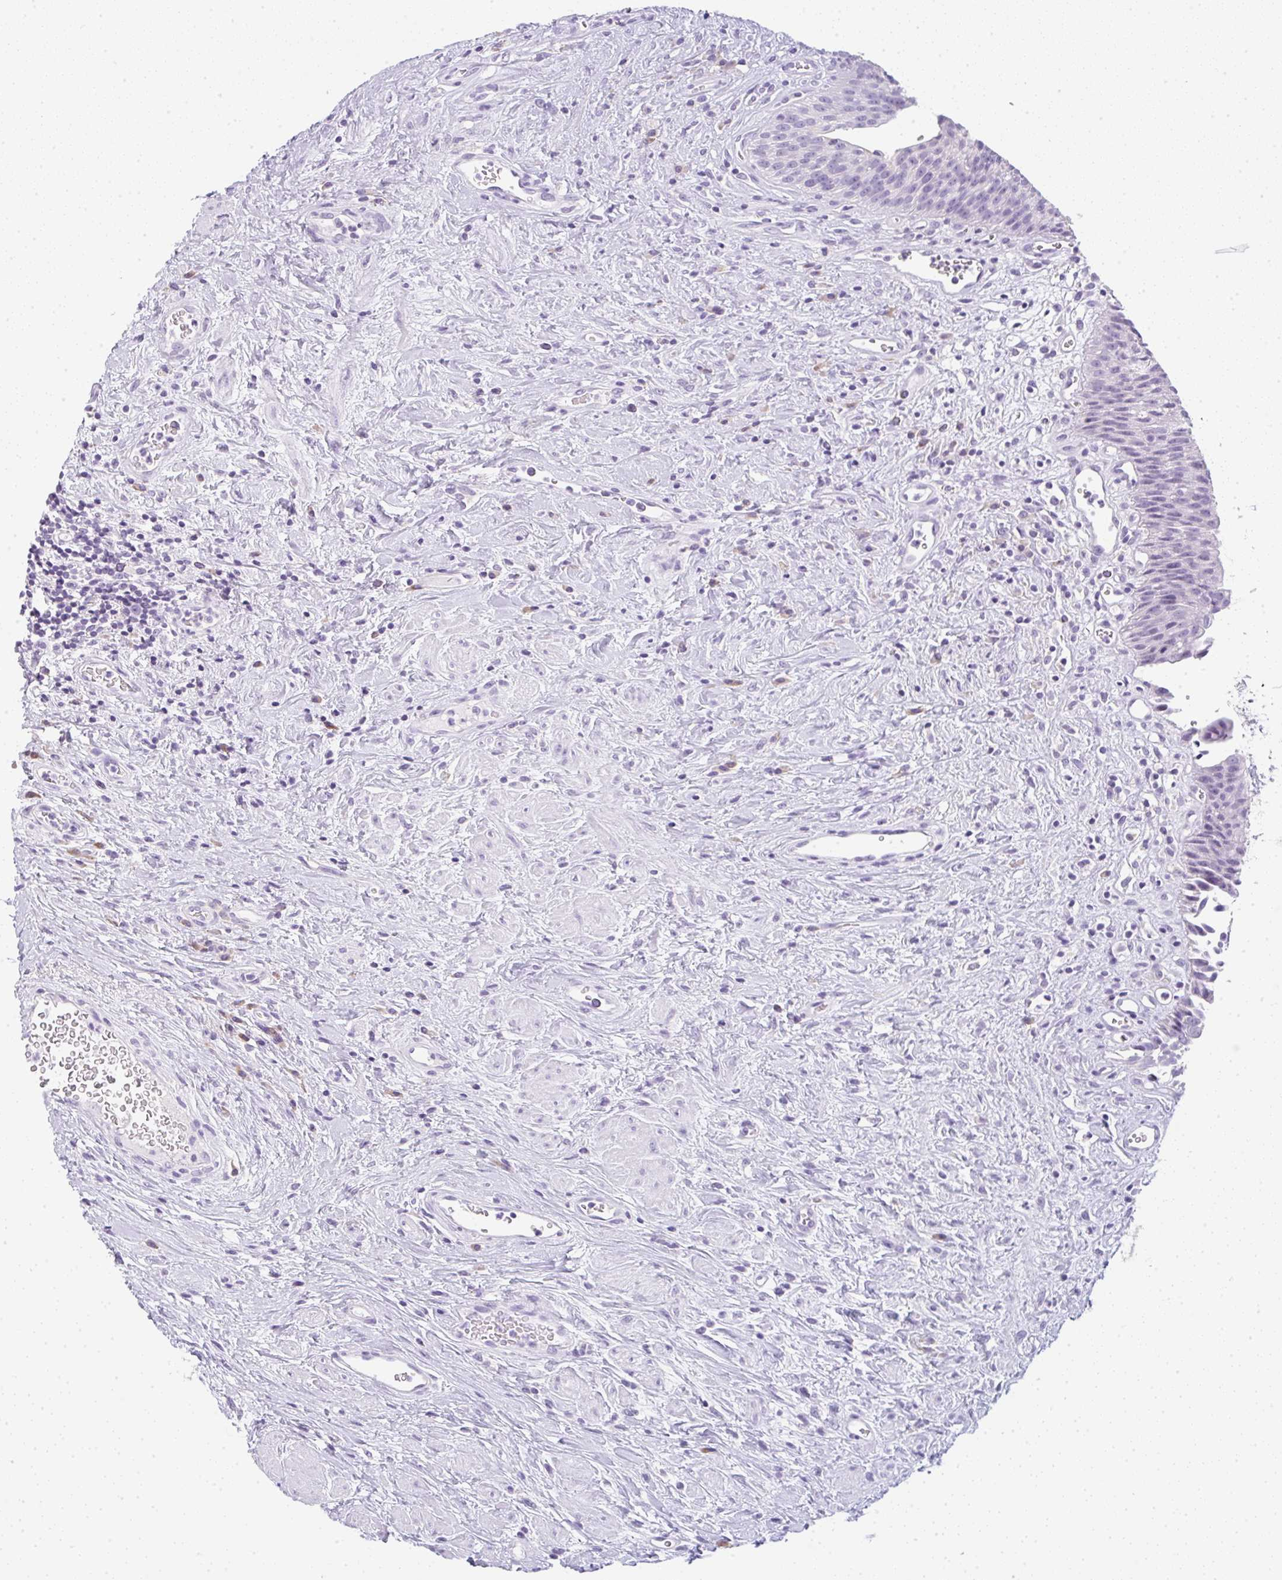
{"staining": {"intensity": "negative", "quantity": "none", "location": "none"}, "tissue": "urinary bladder", "cell_type": "Urothelial cells", "image_type": "normal", "snomed": [{"axis": "morphology", "description": "Normal tissue, NOS"}, {"axis": "topography", "description": "Urinary bladder"}], "caption": "IHC of normal urinary bladder displays no expression in urothelial cells.", "gene": "LPAR4", "patient": {"sex": "female", "age": 56}}